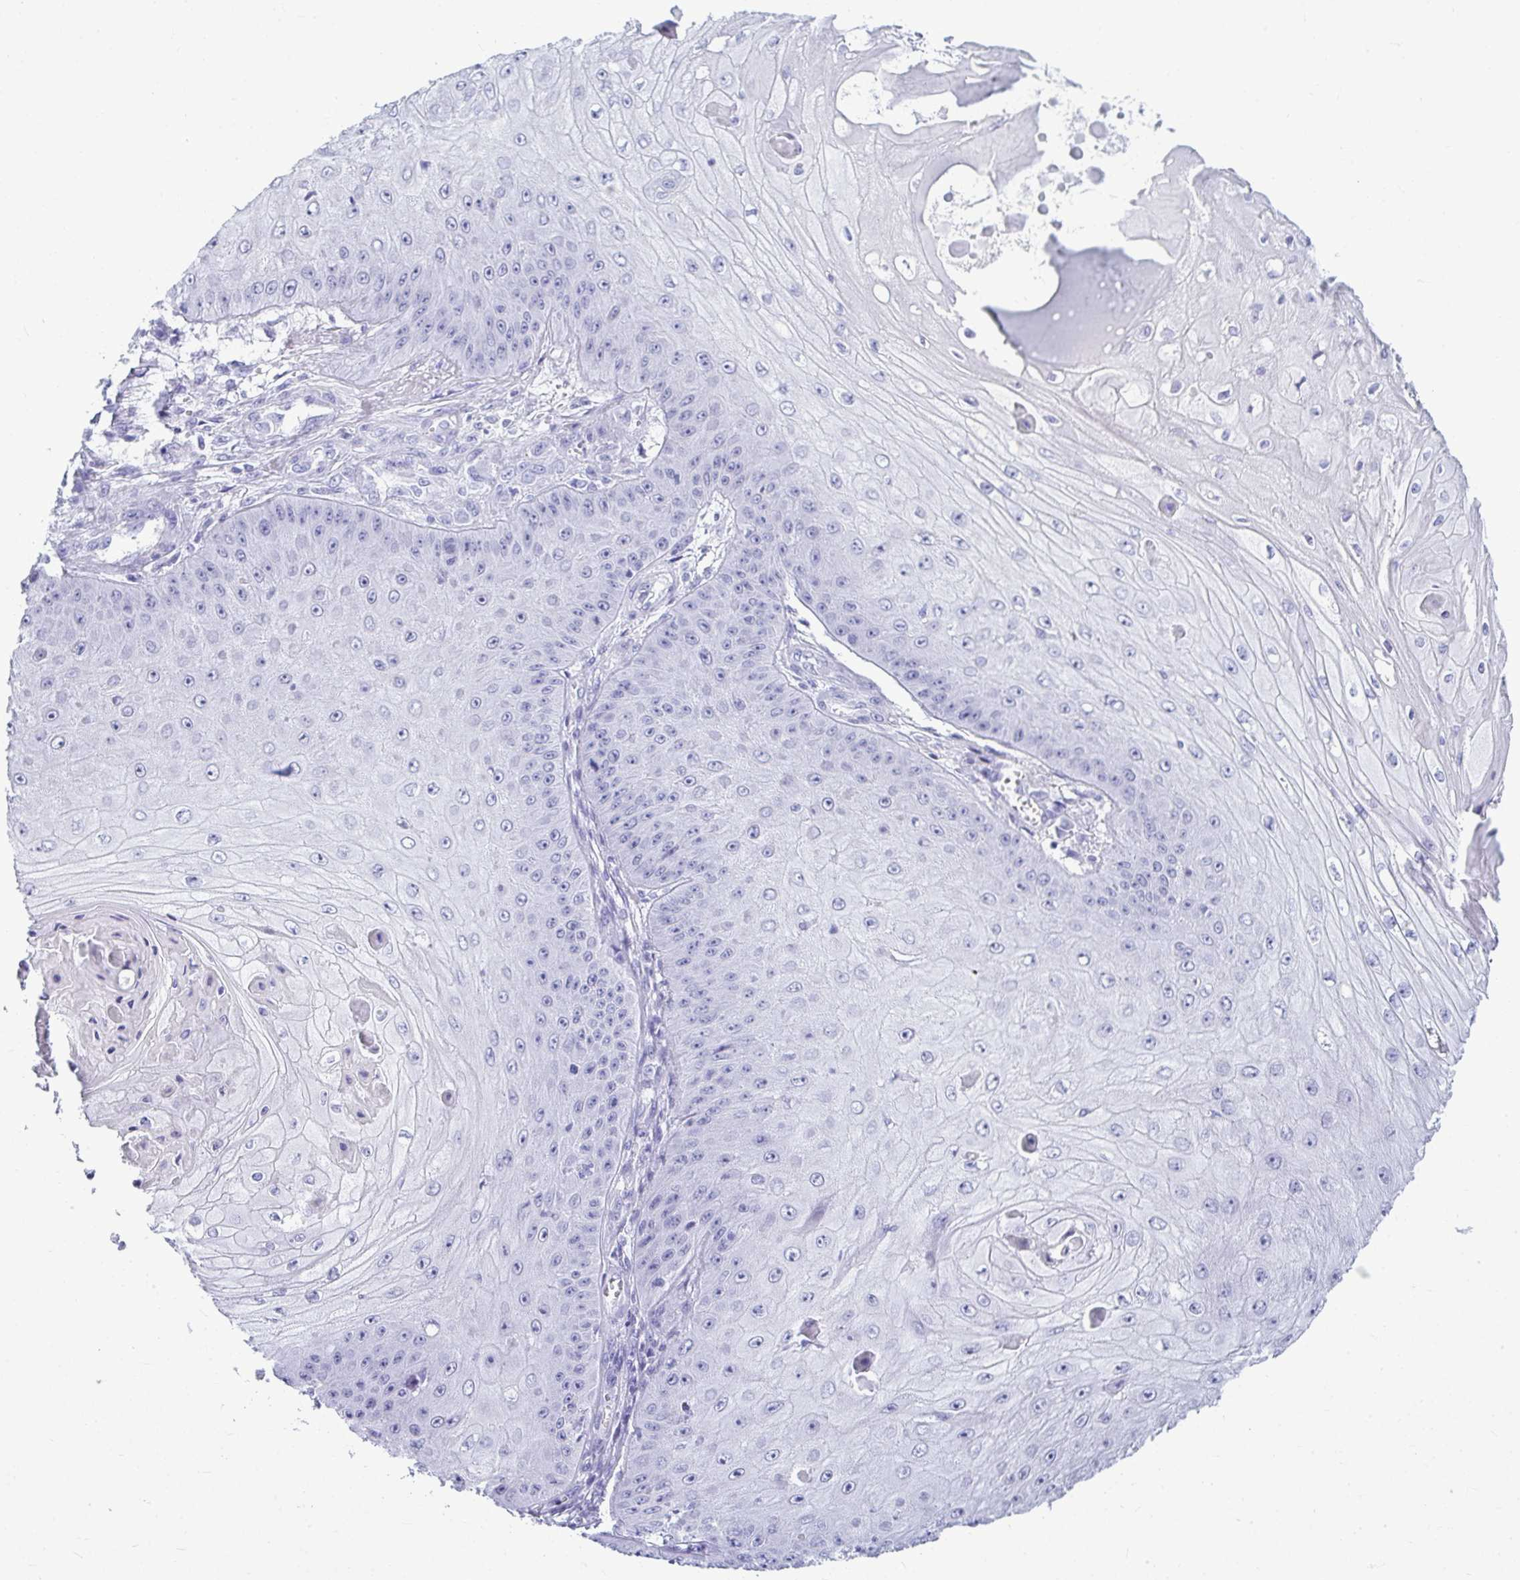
{"staining": {"intensity": "negative", "quantity": "none", "location": "none"}, "tissue": "skin cancer", "cell_type": "Tumor cells", "image_type": "cancer", "snomed": [{"axis": "morphology", "description": "Squamous cell carcinoma, NOS"}, {"axis": "topography", "description": "Skin"}], "caption": "Tumor cells are negative for brown protein staining in squamous cell carcinoma (skin).", "gene": "CLGN", "patient": {"sex": "male", "age": 70}}